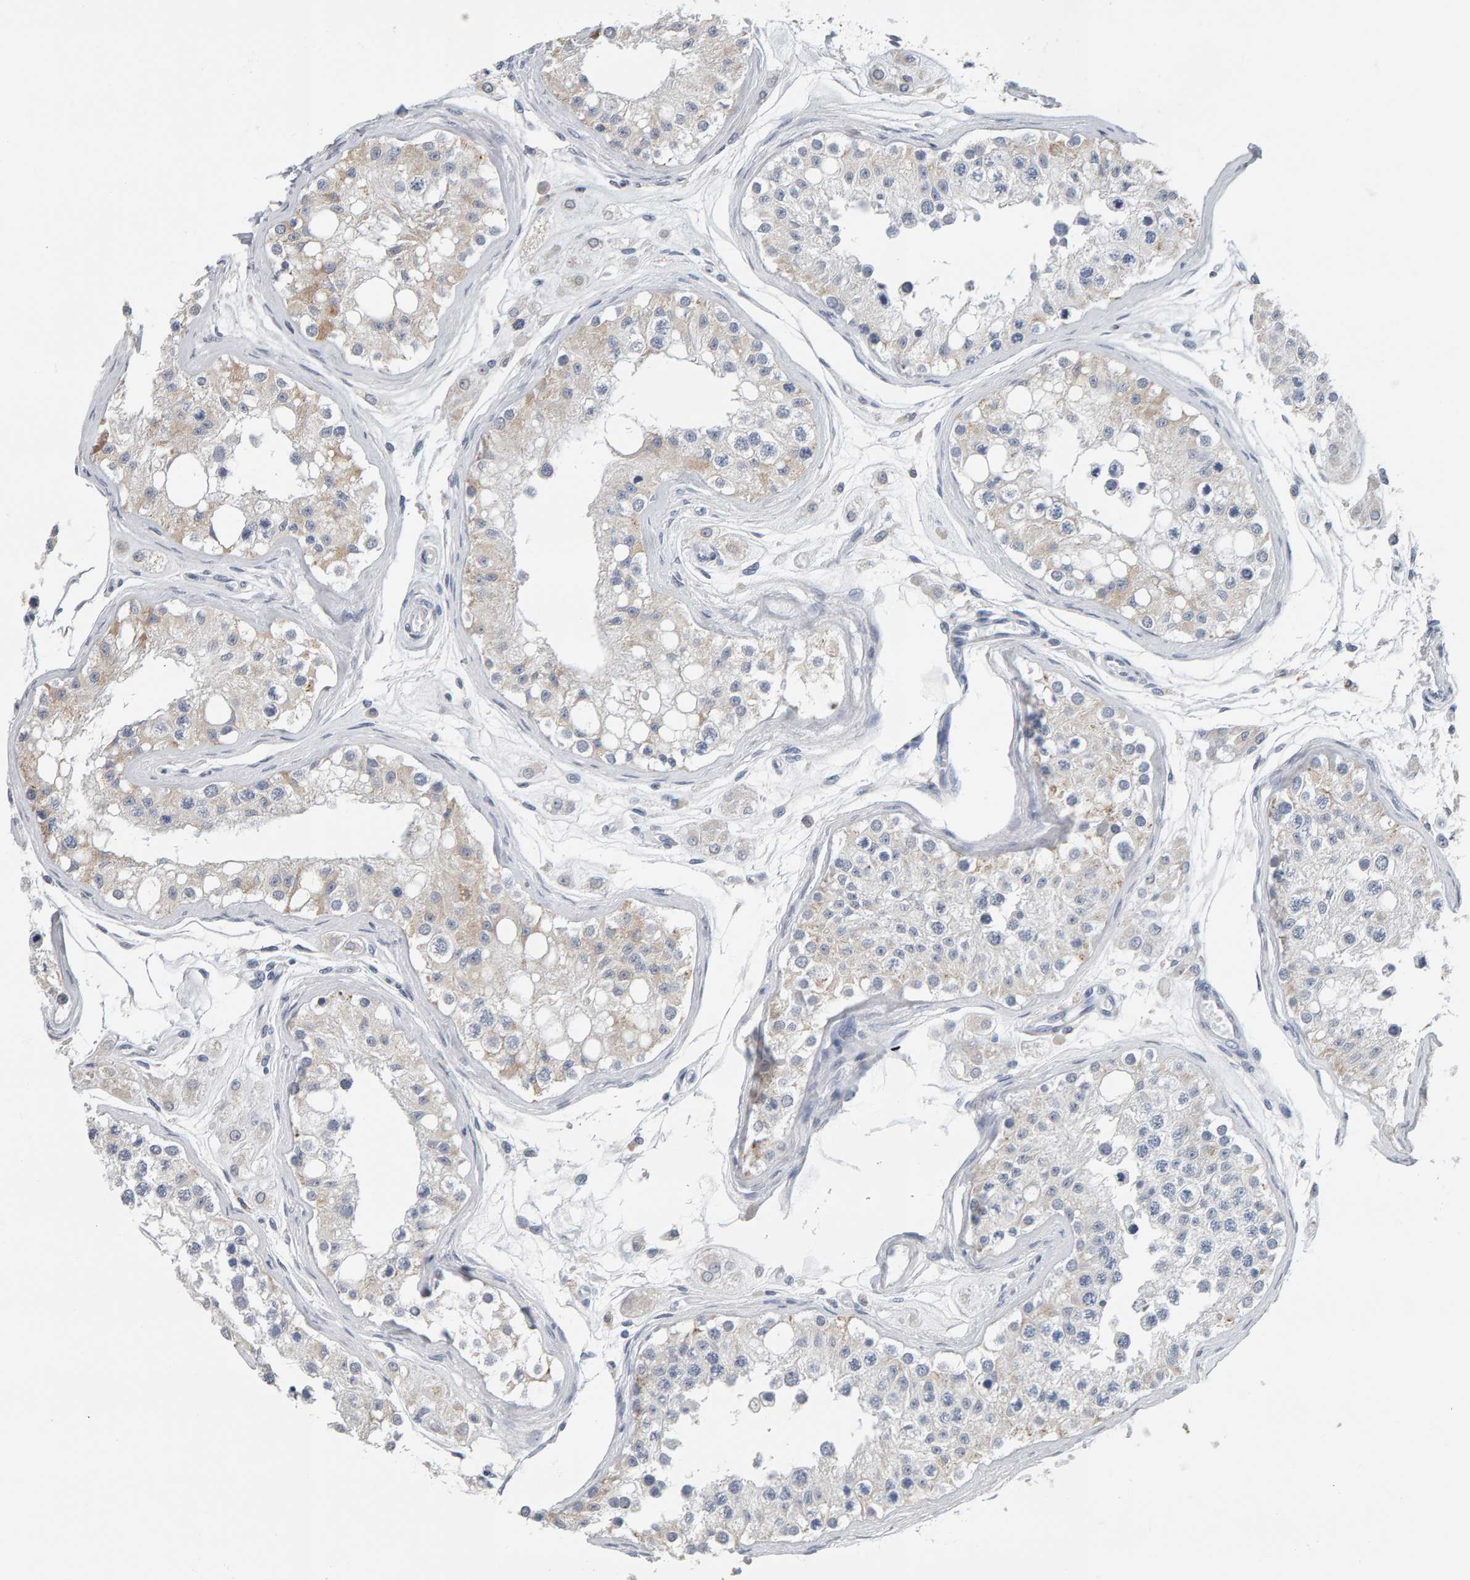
{"staining": {"intensity": "weak", "quantity": "<25%", "location": "cytoplasmic/membranous"}, "tissue": "testis", "cell_type": "Cells in seminiferous ducts", "image_type": "normal", "snomed": [{"axis": "morphology", "description": "Normal tissue, NOS"}, {"axis": "morphology", "description": "Adenocarcinoma, metastatic, NOS"}, {"axis": "topography", "description": "Testis"}], "caption": "Protein analysis of normal testis displays no significant staining in cells in seminiferous ducts.", "gene": "ADHFE1", "patient": {"sex": "male", "age": 26}}